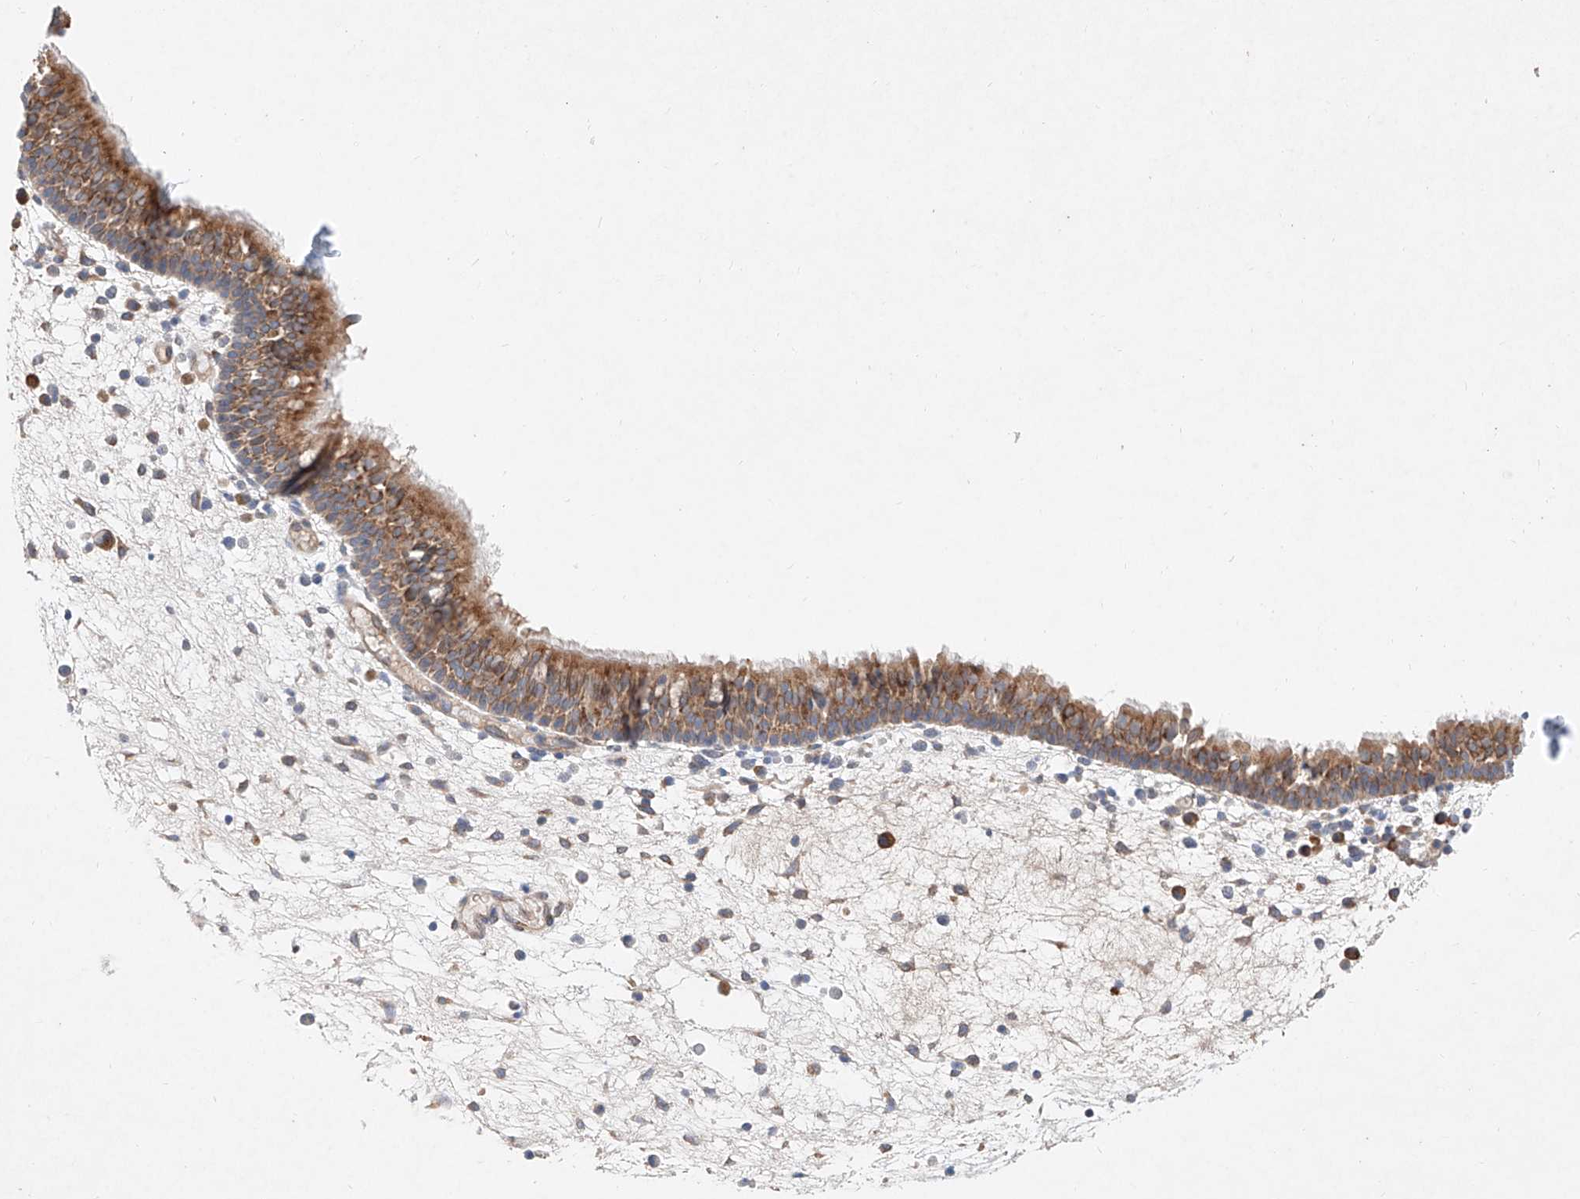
{"staining": {"intensity": "moderate", "quantity": ">75%", "location": "cytoplasmic/membranous"}, "tissue": "nasopharynx", "cell_type": "Respiratory epithelial cells", "image_type": "normal", "snomed": [{"axis": "morphology", "description": "Normal tissue, NOS"}, {"axis": "morphology", "description": "Inflammation, NOS"}, {"axis": "morphology", "description": "Malignant melanoma, Metastatic site"}, {"axis": "topography", "description": "Nasopharynx"}], "caption": "Nasopharynx stained with a brown dye shows moderate cytoplasmic/membranous positive expression in approximately >75% of respiratory epithelial cells.", "gene": "FASTK", "patient": {"sex": "male", "age": 70}}